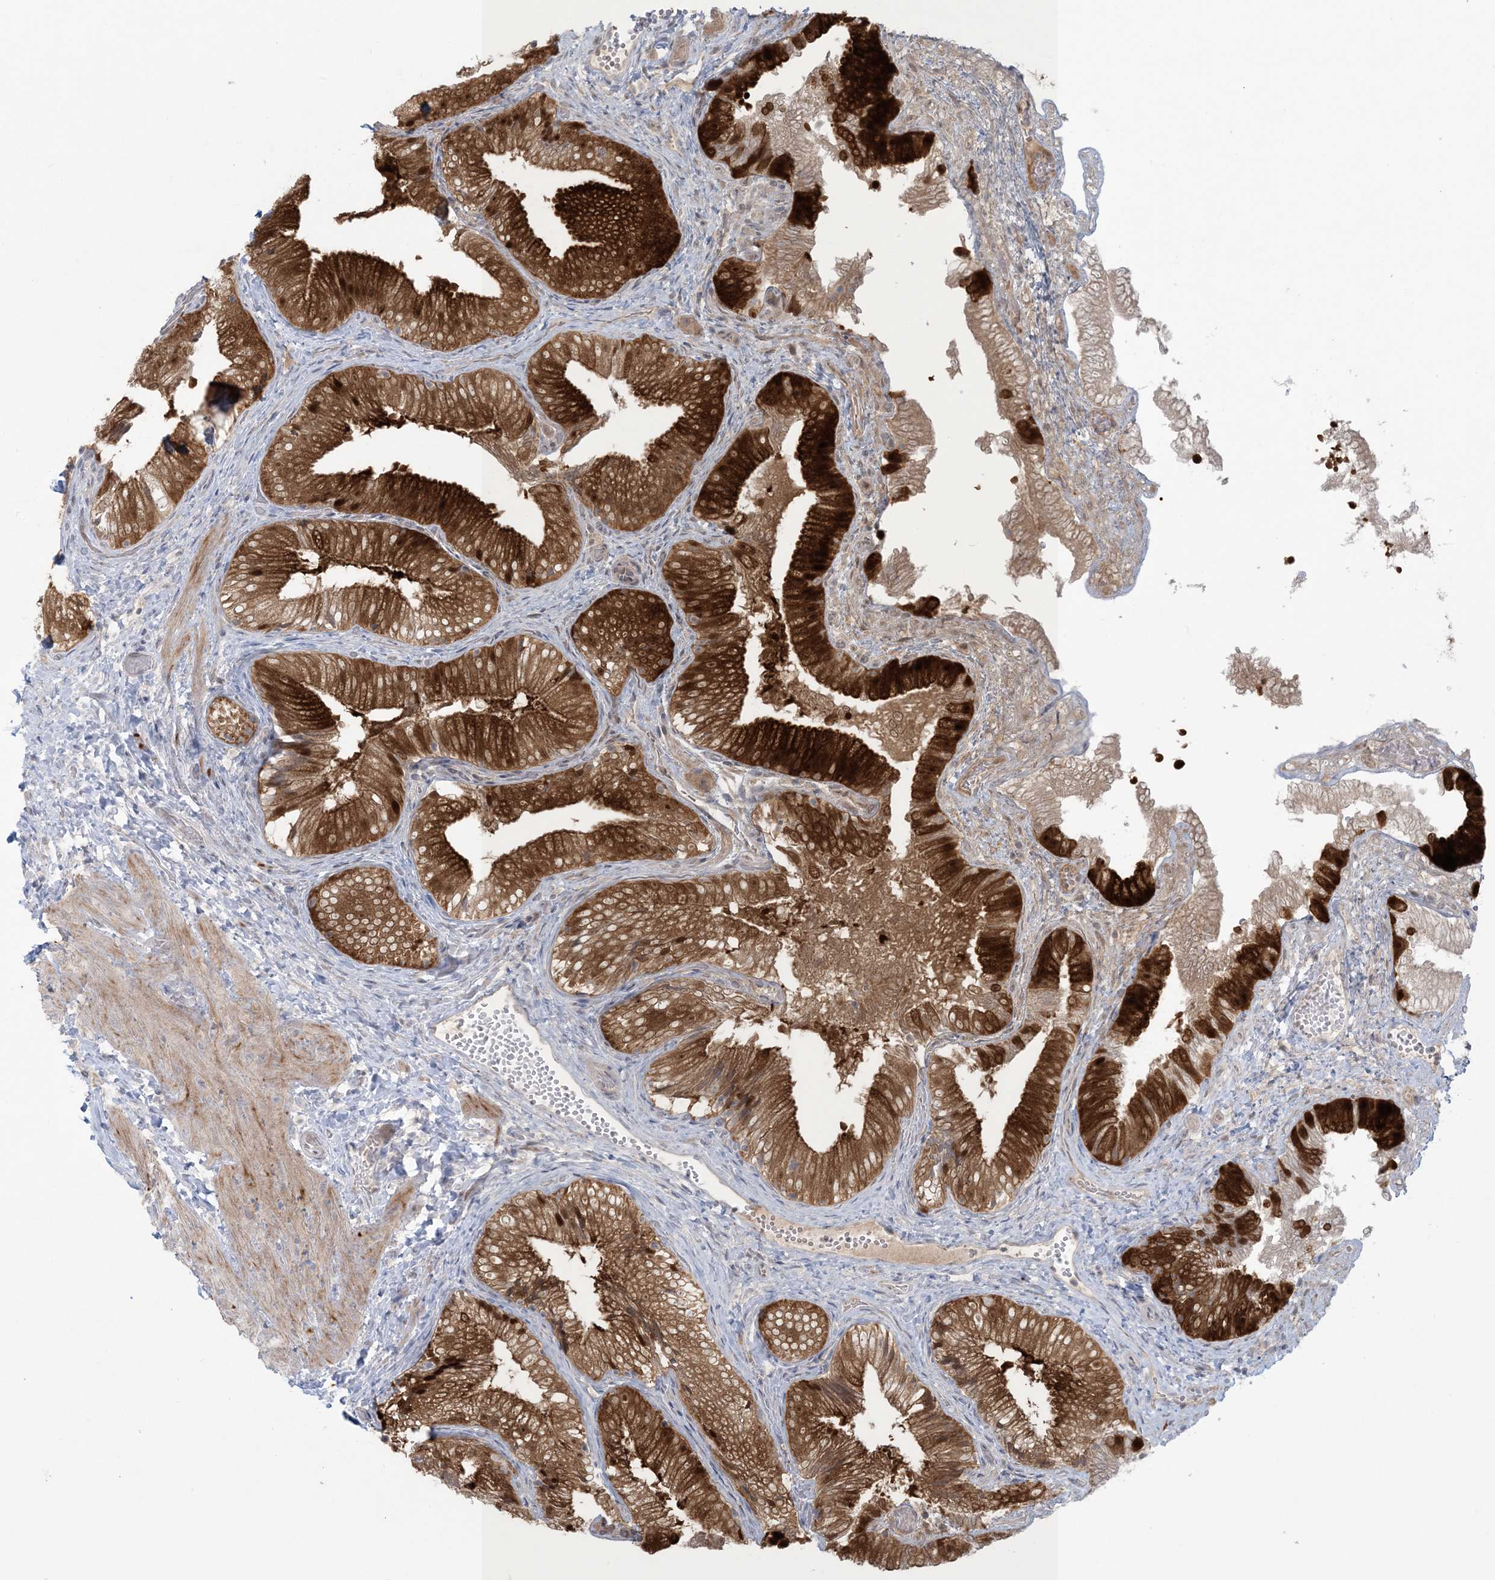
{"staining": {"intensity": "strong", "quantity": ">75%", "location": "cytoplasmic/membranous,nuclear"}, "tissue": "gallbladder", "cell_type": "Glandular cells", "image_type": "normal", "snomed": [{"axis": "morphology", "description": "Normal tissue, NOS"}, {"axis": "topography", "description": "Gallbladder"}], "caption": "A high-resolution histopathology image shows immunohistochemistry (IHC) staining of benign gallbladder, which displays strong cytoplasmic/membranous,nuclear positivity in approximately >75% of glandular cells.", "gene": "NRBP2", "patient": {"sex": "female", "age": 30}}